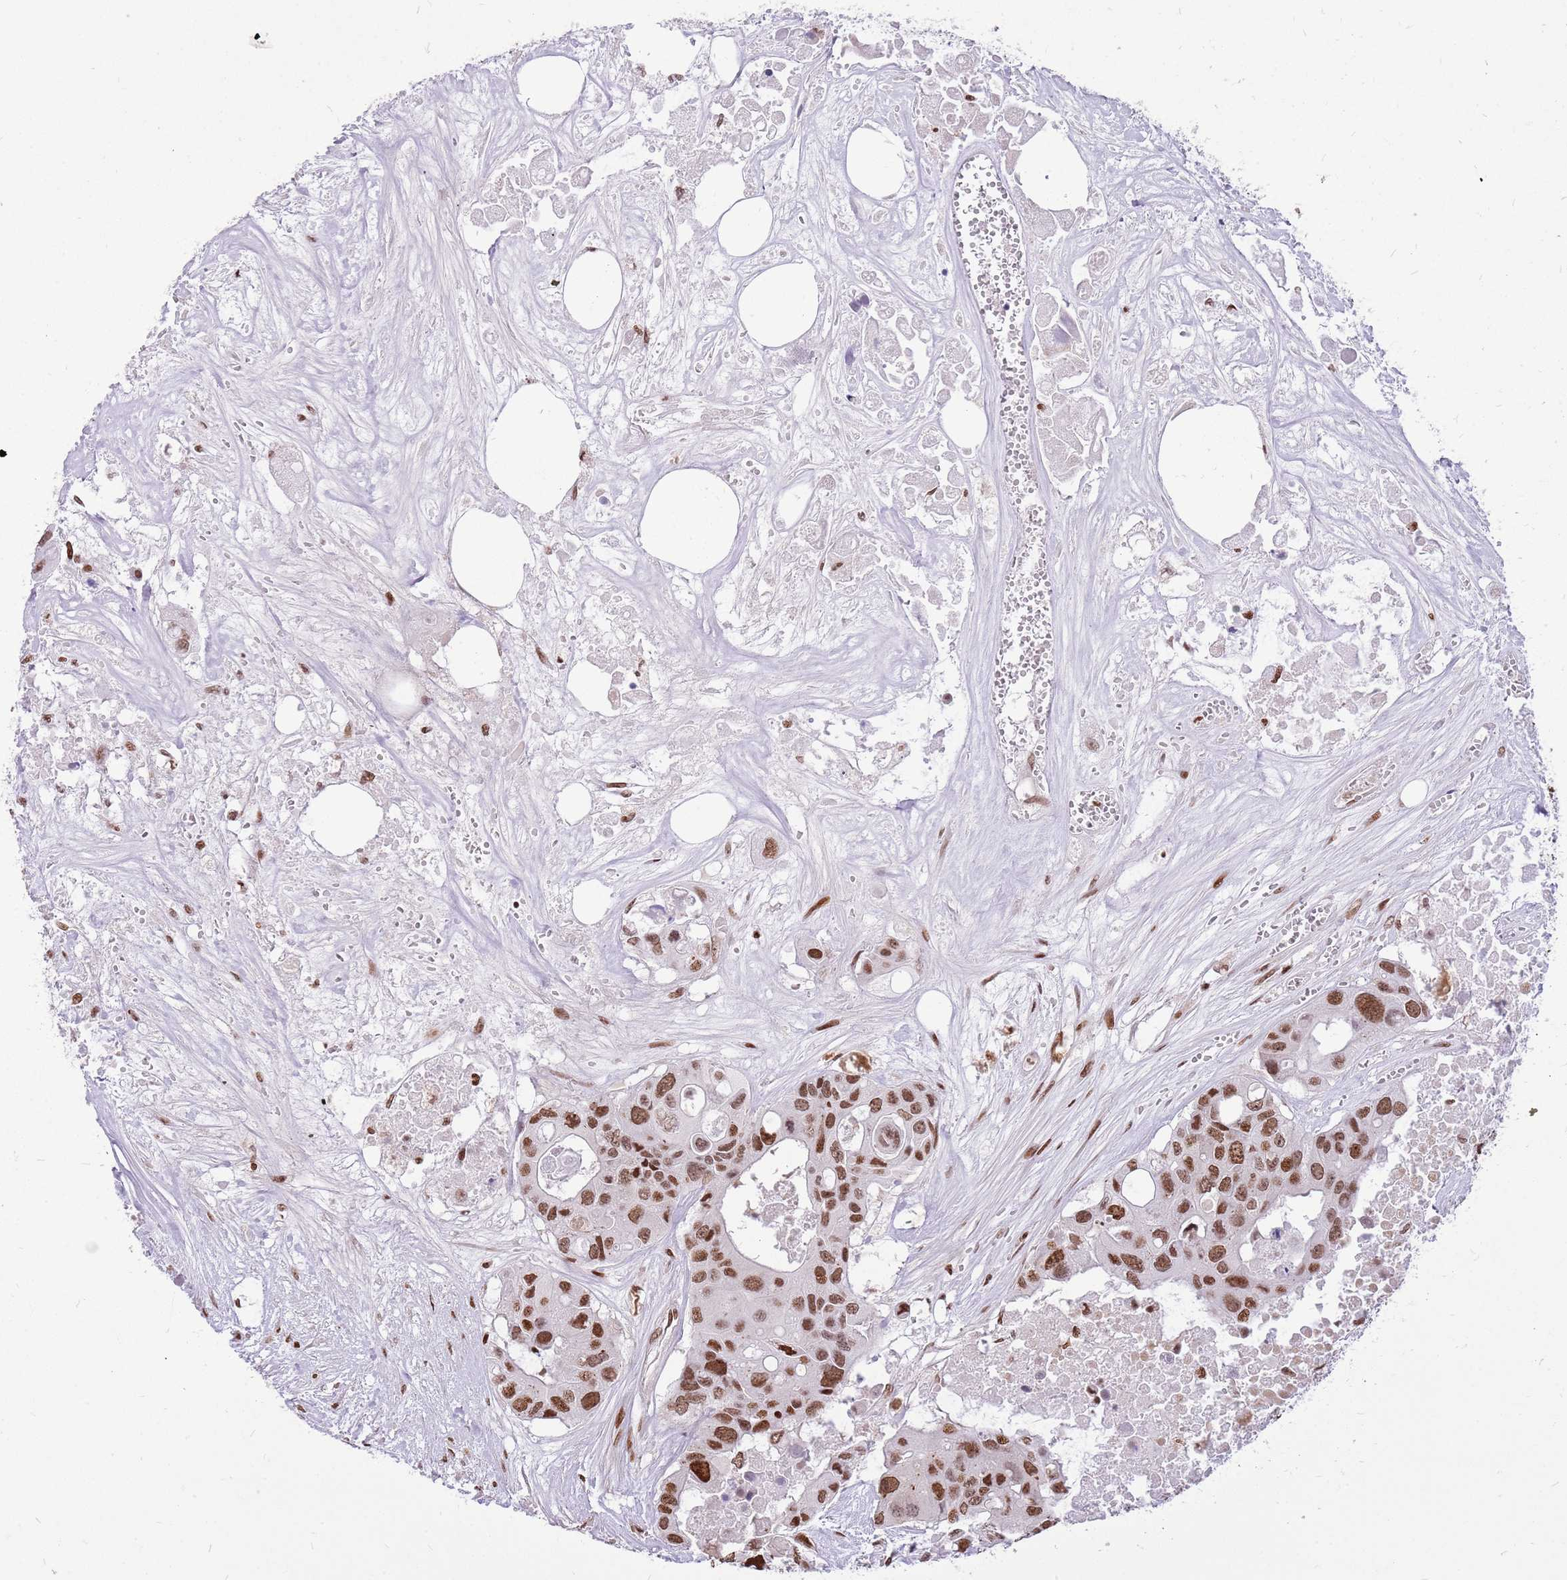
{"staining": {"intensity": "moderate", "quantity": ">75%", "location": "nuclear"}, "tissue": "colorectal cancer", "cell_type": "Tumor cells", "image_type": "cancer", "snomed": [{"axis": "morphology", "description": "Adenocarcinoma, NOS"}, {"axis": "topography", "description": "Colon"}], "caption": "Adenocarcinoma (colorectal) tissue reveals moderate nuclear staining in approximately >75% of tumor cells Immunohistochemistry stains the protein of interest in brown and the nuclei are stained blue.", "gene": "WASHC4", "patient": {"sex": "male", "age": 77}}